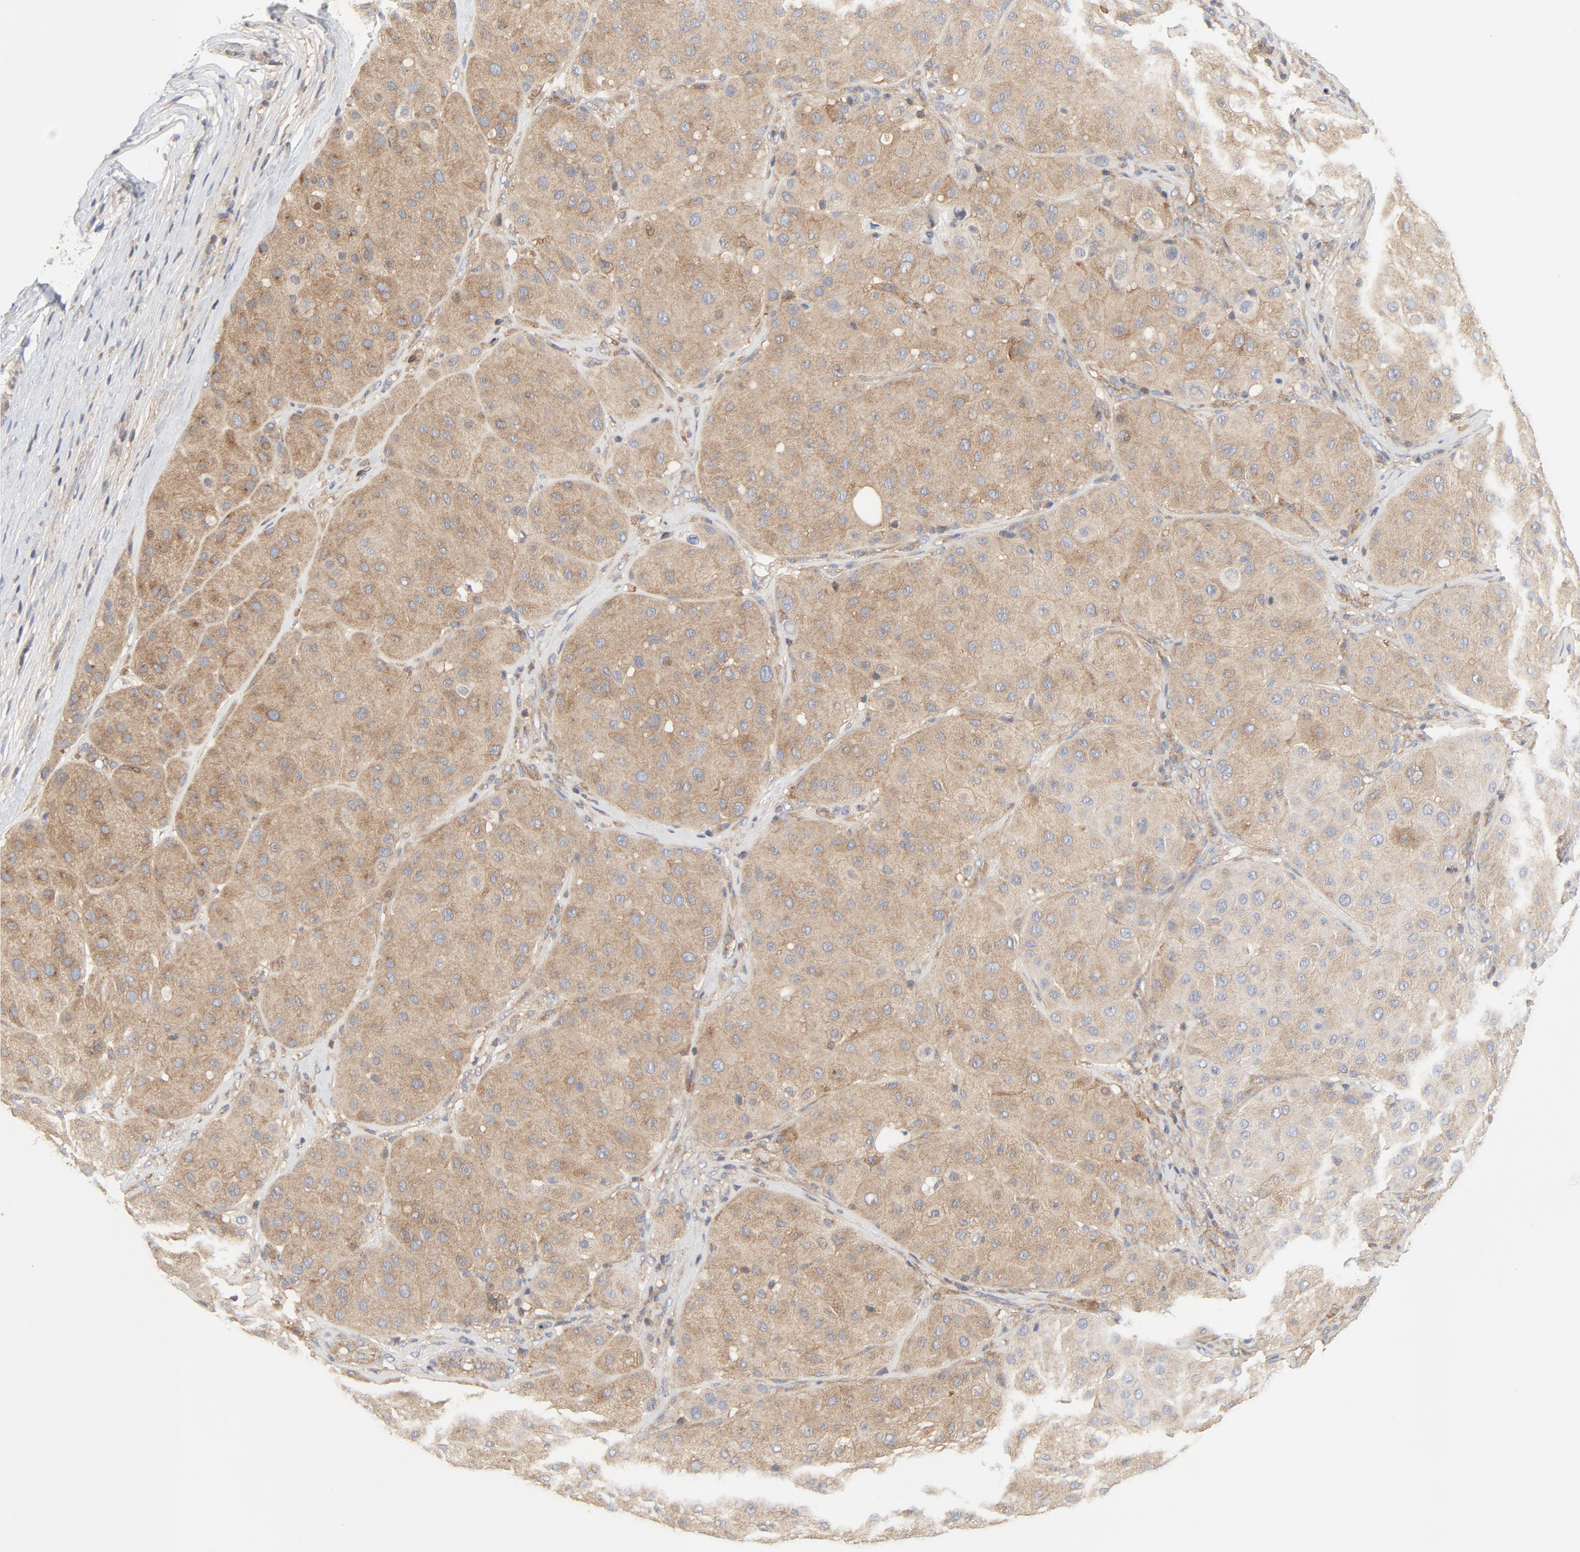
{"staining": {"intensity": "moderate", "quantity": ">75%", "location": "cytoplasmic/membranous"}, "tissue": "melanoma", "cell_type": "Tumor cells", "image_type": "cancer", "snomed": [{"axis": "morphology", "description": "Normal tissue, NOS"}, {"axis": "morphology", "description": "Malignant melanoma, Metastatic site"}, {"axis": "topography", "description": "Skin"}], "caption": "The image displays a brown stain indicating the presence of a protein in the cytoplasmic/membranous of tumor cells in malignant melanoma (metastatic site).", "gene": "RABEP1", "patient": {"sex": "male", "age": 41}}